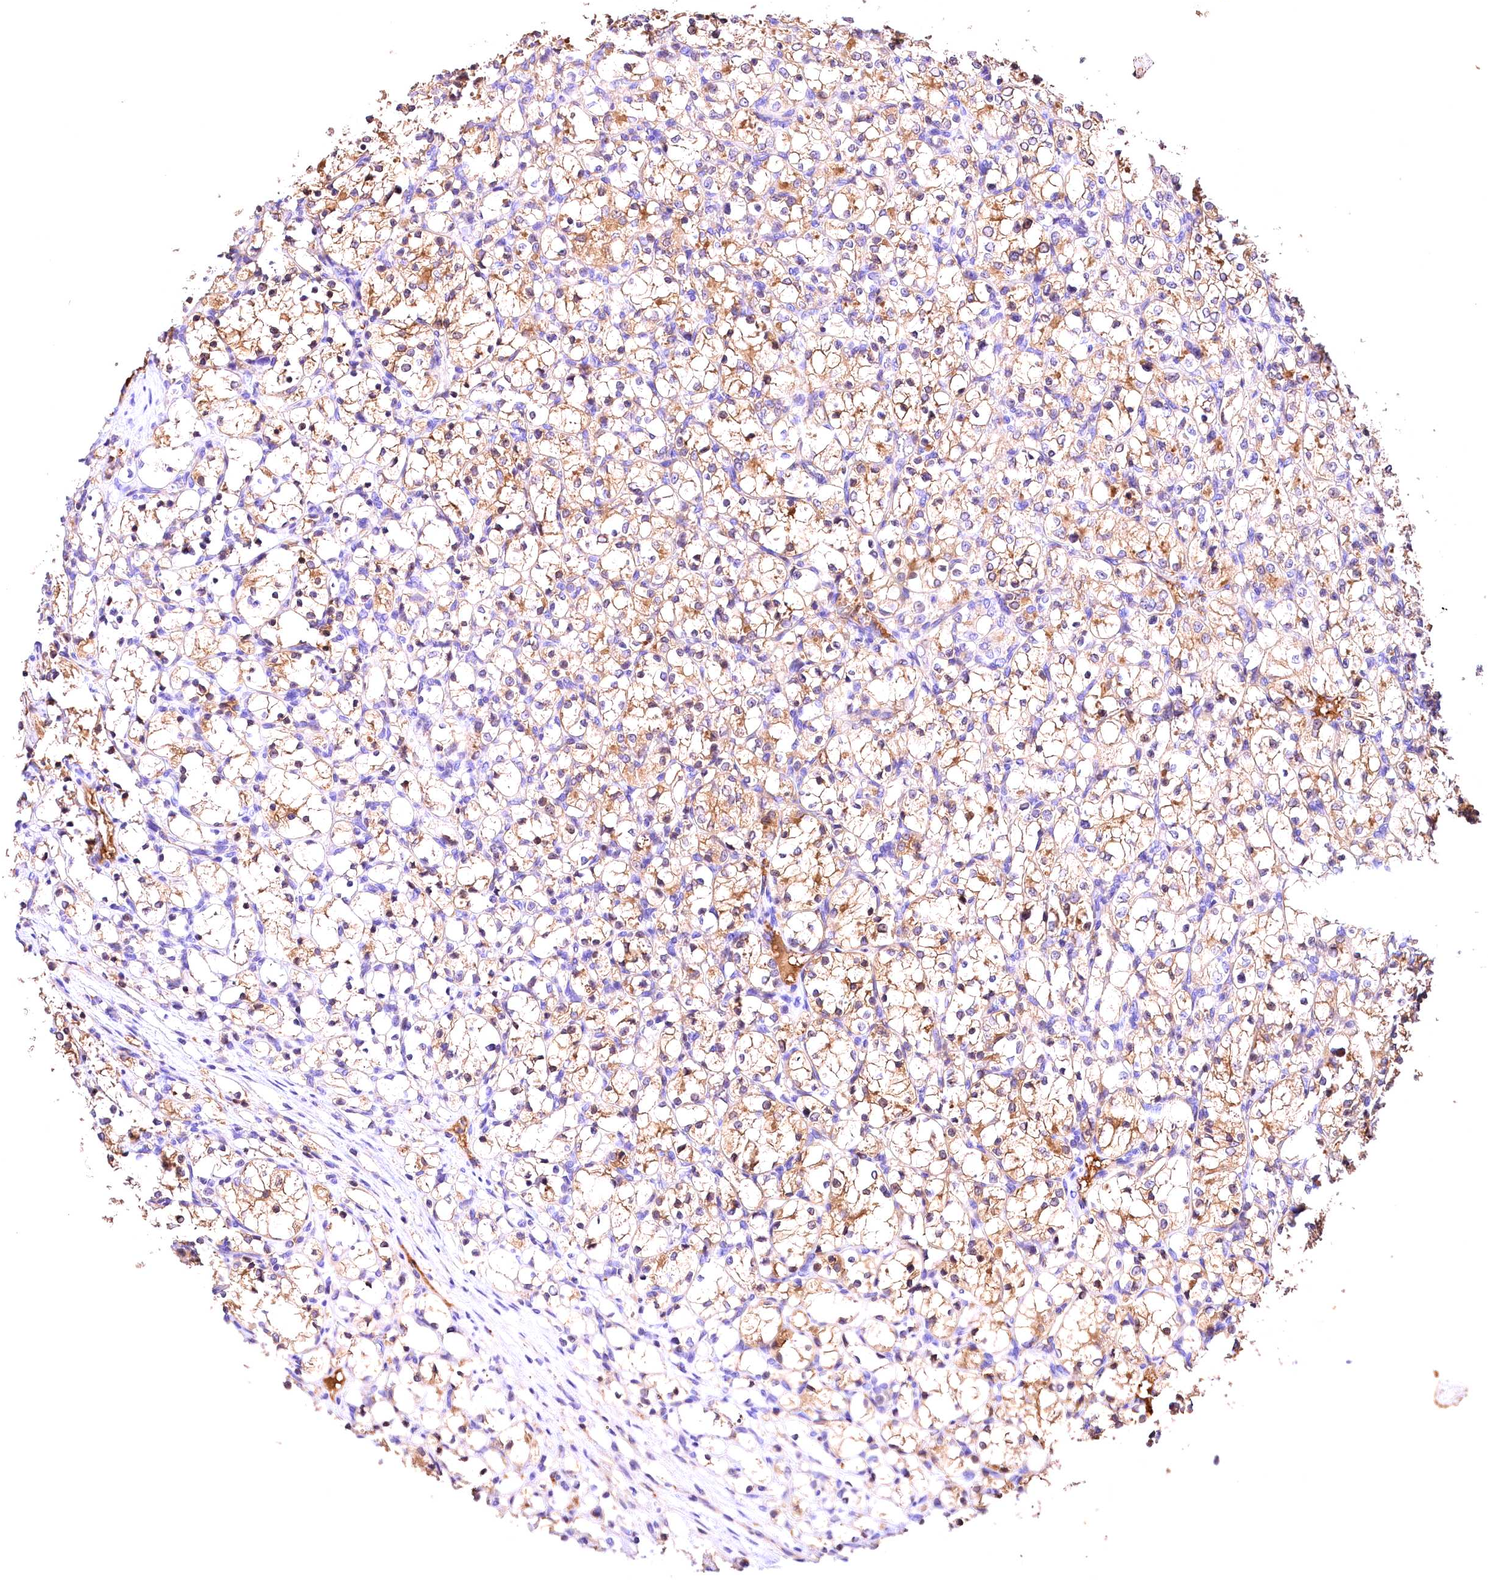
{"staining": {"intensity": "moderate", "quantity": "<25%", "location": "cytoplasmic/membranous"}, "tissue": "renal cancer", "cell_type": "Tumor cells", "image_type": "cancer", "snomed": [{"axis": "morphology", "description": "Adenocarcinoma, NOS"}, {"axis": "topography", "description": "Kidney"}], "caption": "Renal cancer stained with a brown dye demonstrates moderate cytoplasmic/membranous positive expression in approximately <25% of tumor cells.", "gene": "ARMC6", "patient": {"sex": "female", "age": 69}}